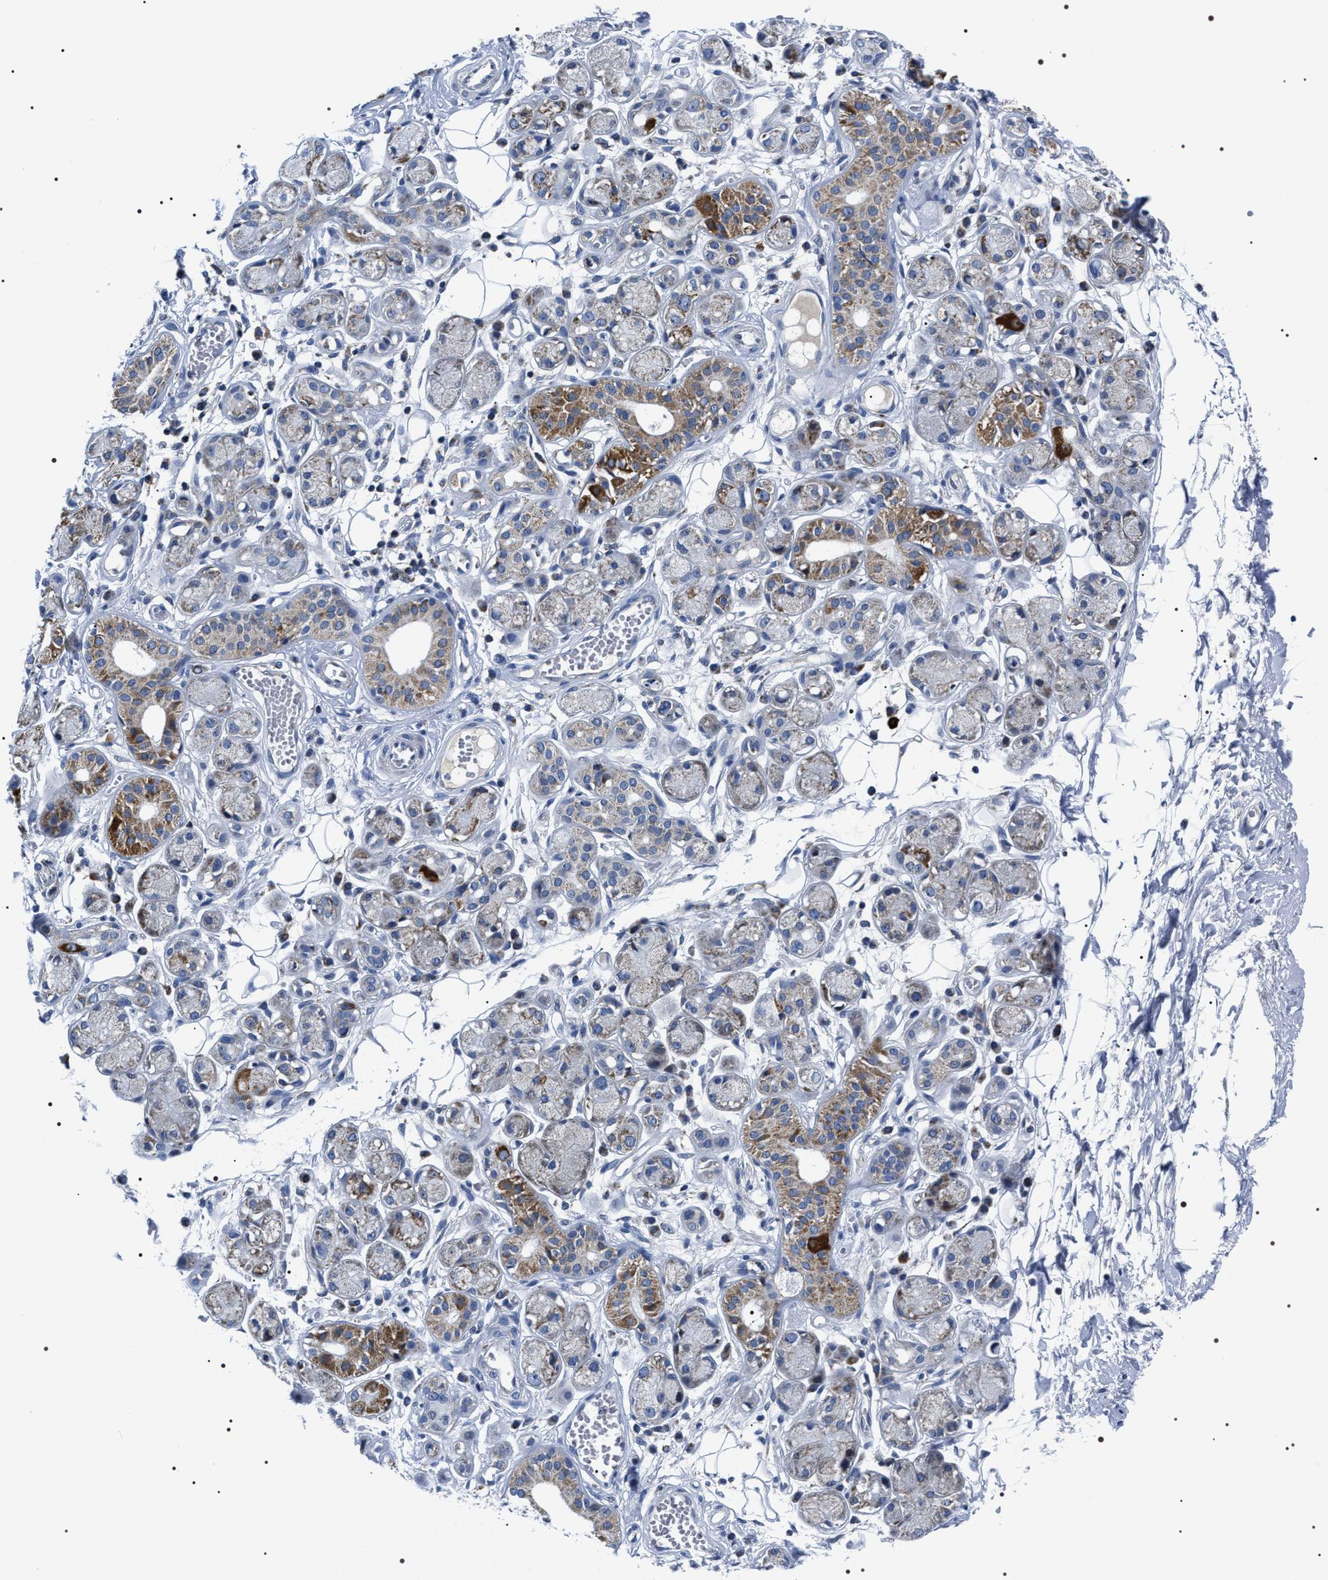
{"staining": {"intensity": "negative", "quantity": "none", "location": "none"}, "tissue": "adipose tissue", "cell_type": "Adipocytes", "image_type": "normal", "snomed": [{"axis": "morphology", "description": "Normal tissue, NOS"}, {"axis": "morphology", "description": "Inflammation, NOS"}, {"axis": "topography", "description": "Salivary gland"}, {"axis": "topography", "description": "Peripheral nerve tissue"}], "caption": "This is an immunohistochemistry (IHC) micrograph of unremarkable human adipose tissue. There is no expression in adipocytes.", "gene": "NTMT1", "patient": {"sex": "female", "age": 75}}